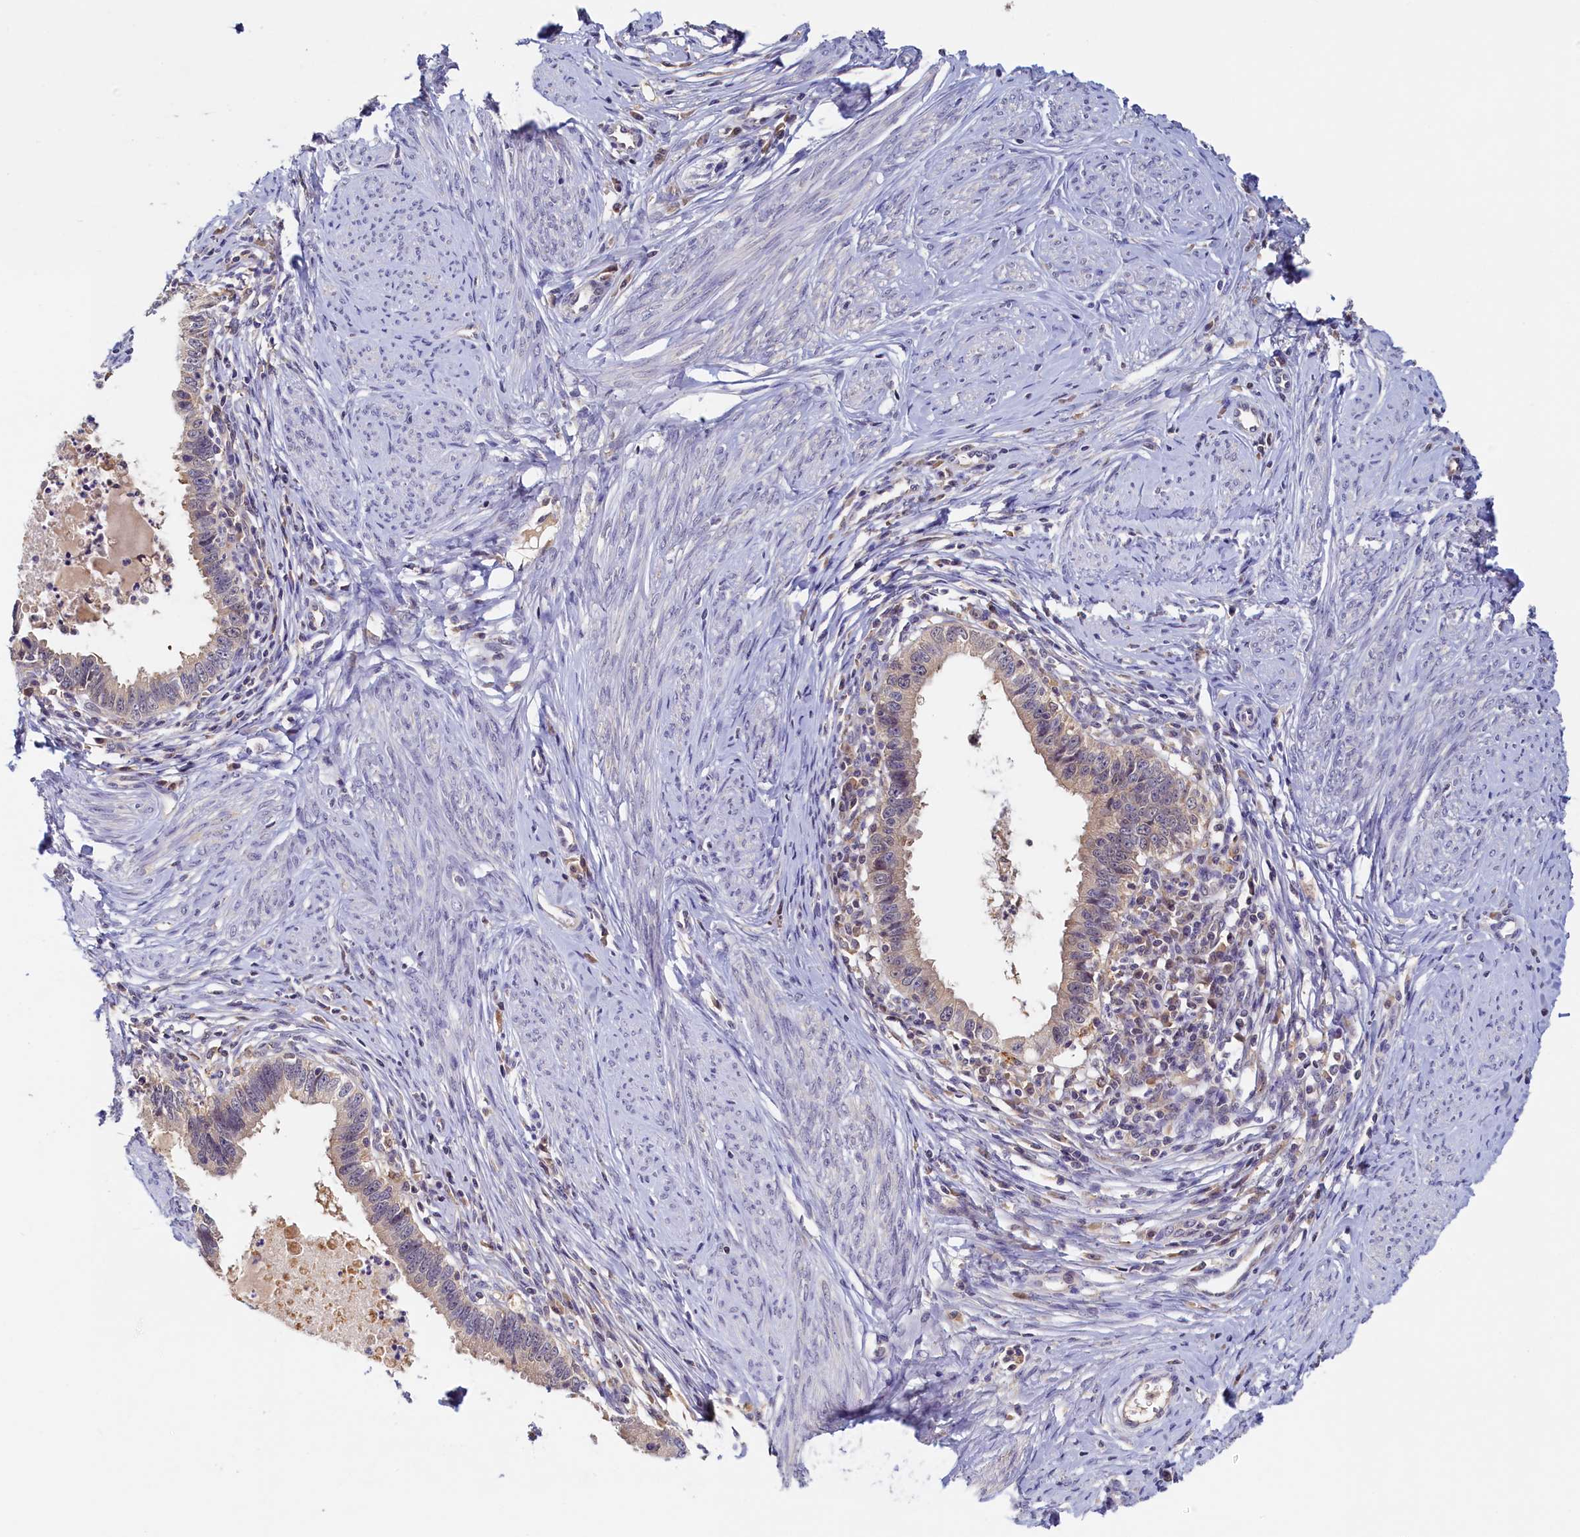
{"staining": {"intensity": "weak", "quantity": ">75%", "location": "cytoplasmic/membranous"}, "tissue": "cervical cancer", "cell_type": "Tumor cells", "image_type": "cancer", "snomed": [{"axis": "morphology", "description": "Adenocarcinoma, NOS"}, {"axis": "topography", "description": "Cervix"}], "caption": "A high-resolution micrograph shows immunohistochemistry staining of cervical cancer, which demonstrates weak cytoplasmic/membranous staining in approximately >75% of tumor cells.", "gene": "PAAF1", "patient": {"sex": "female", "age": 36}}